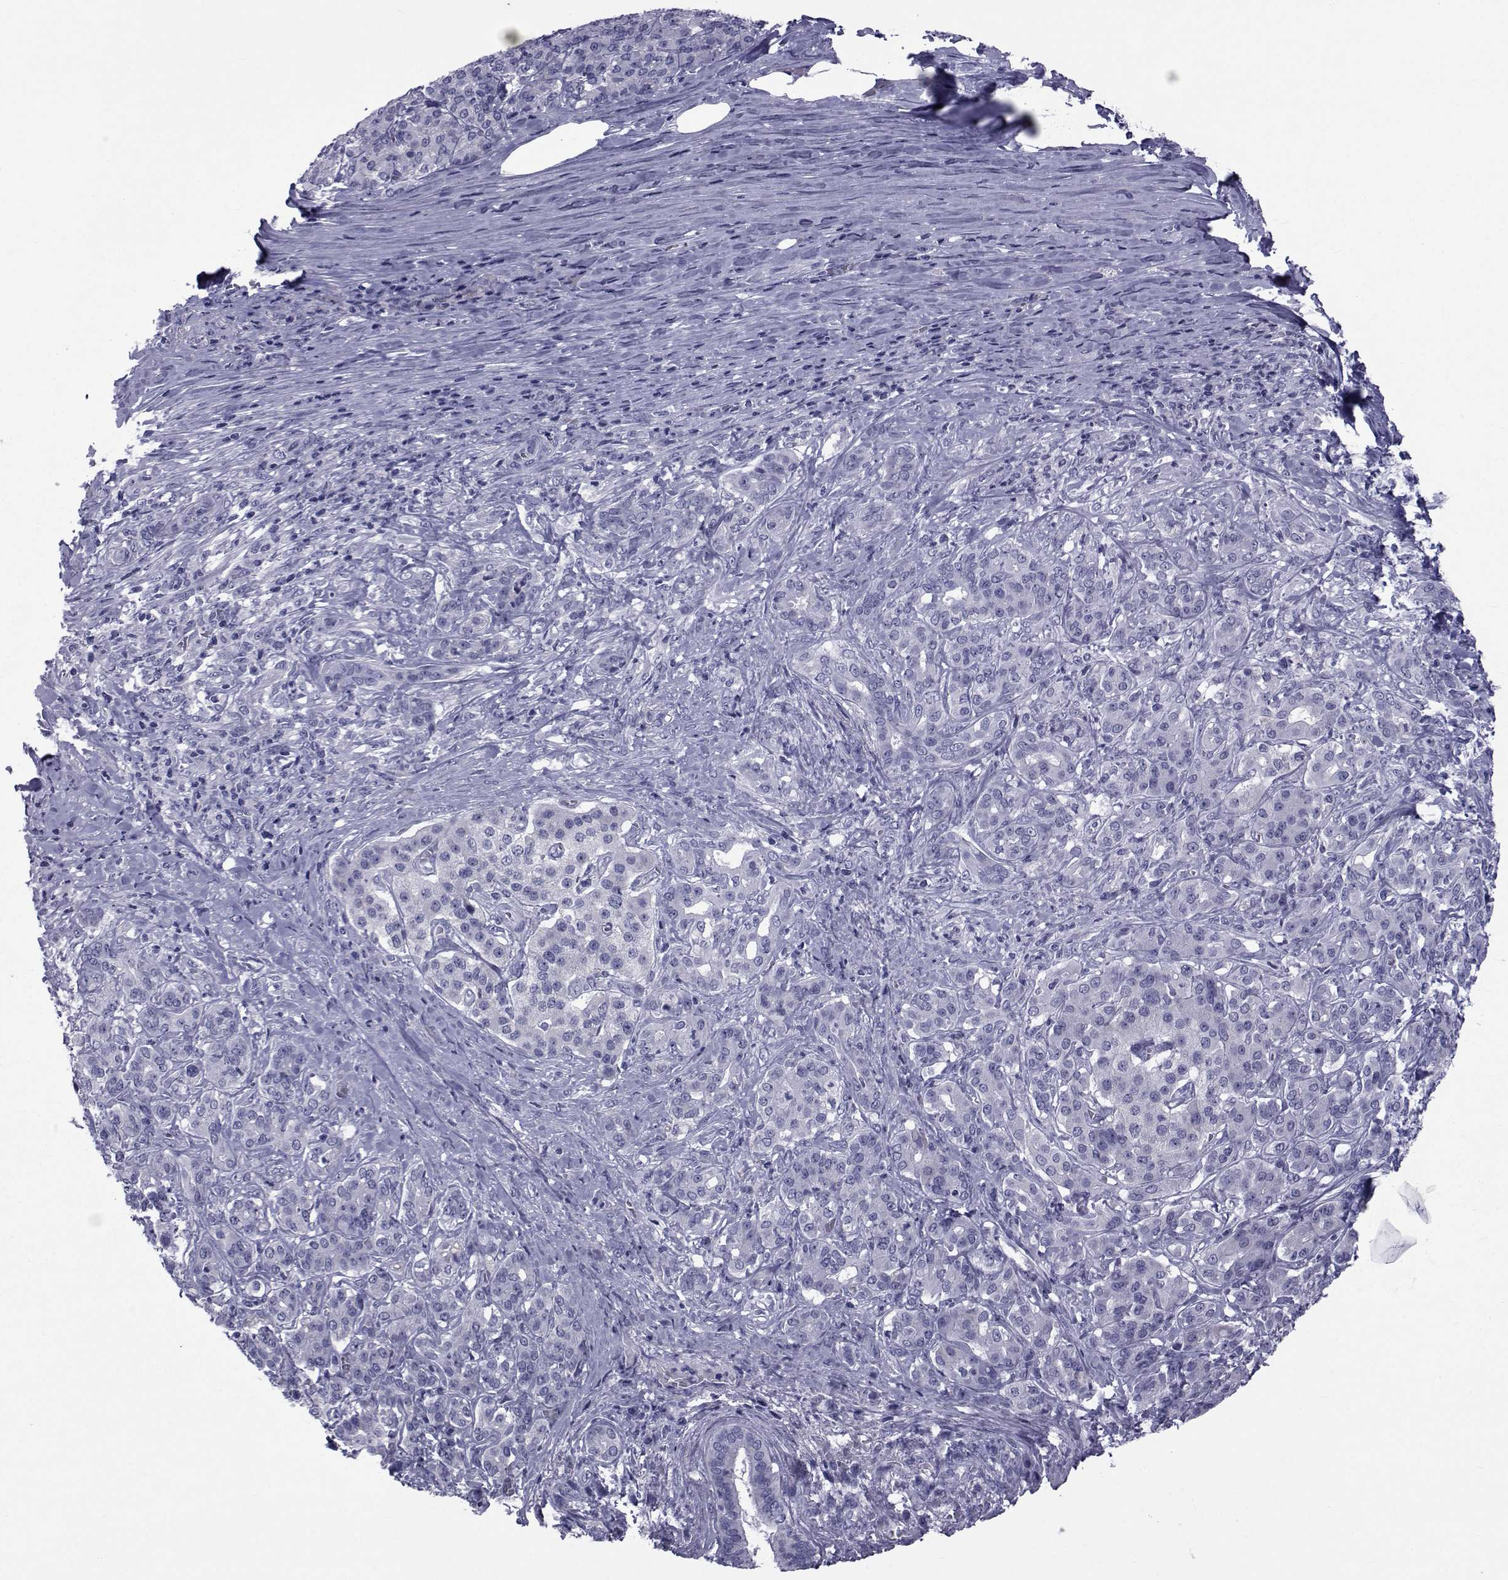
{"staining": {"intensity": "negative", "quantity": "none", "location": "none"}, "tissue": "pancreatic cancer", "cell_type": "Tumor cells", "image_type": "cancer", "snomed": [{"axis": "morphology", "description": "Normal tissue, NOS"}, {"axis": "morphology", "description": "Inflammation, NOS"}, {"axis": "morphology", "description": "Adenocarcinoma, NOS"}, {"axis": "topography", "description": "Pancreas"}], "caption": "High magnification brightfield microscopy of adenocarcinoma (pancreatic) stained with DAB (3,3'-diaminobenzidine) (brown) and counterstained with hematoxylin (blue): tumor cells show no significant staining.", "gene": "GKAP1", "patient": {"sex": "male", "age": 57}}